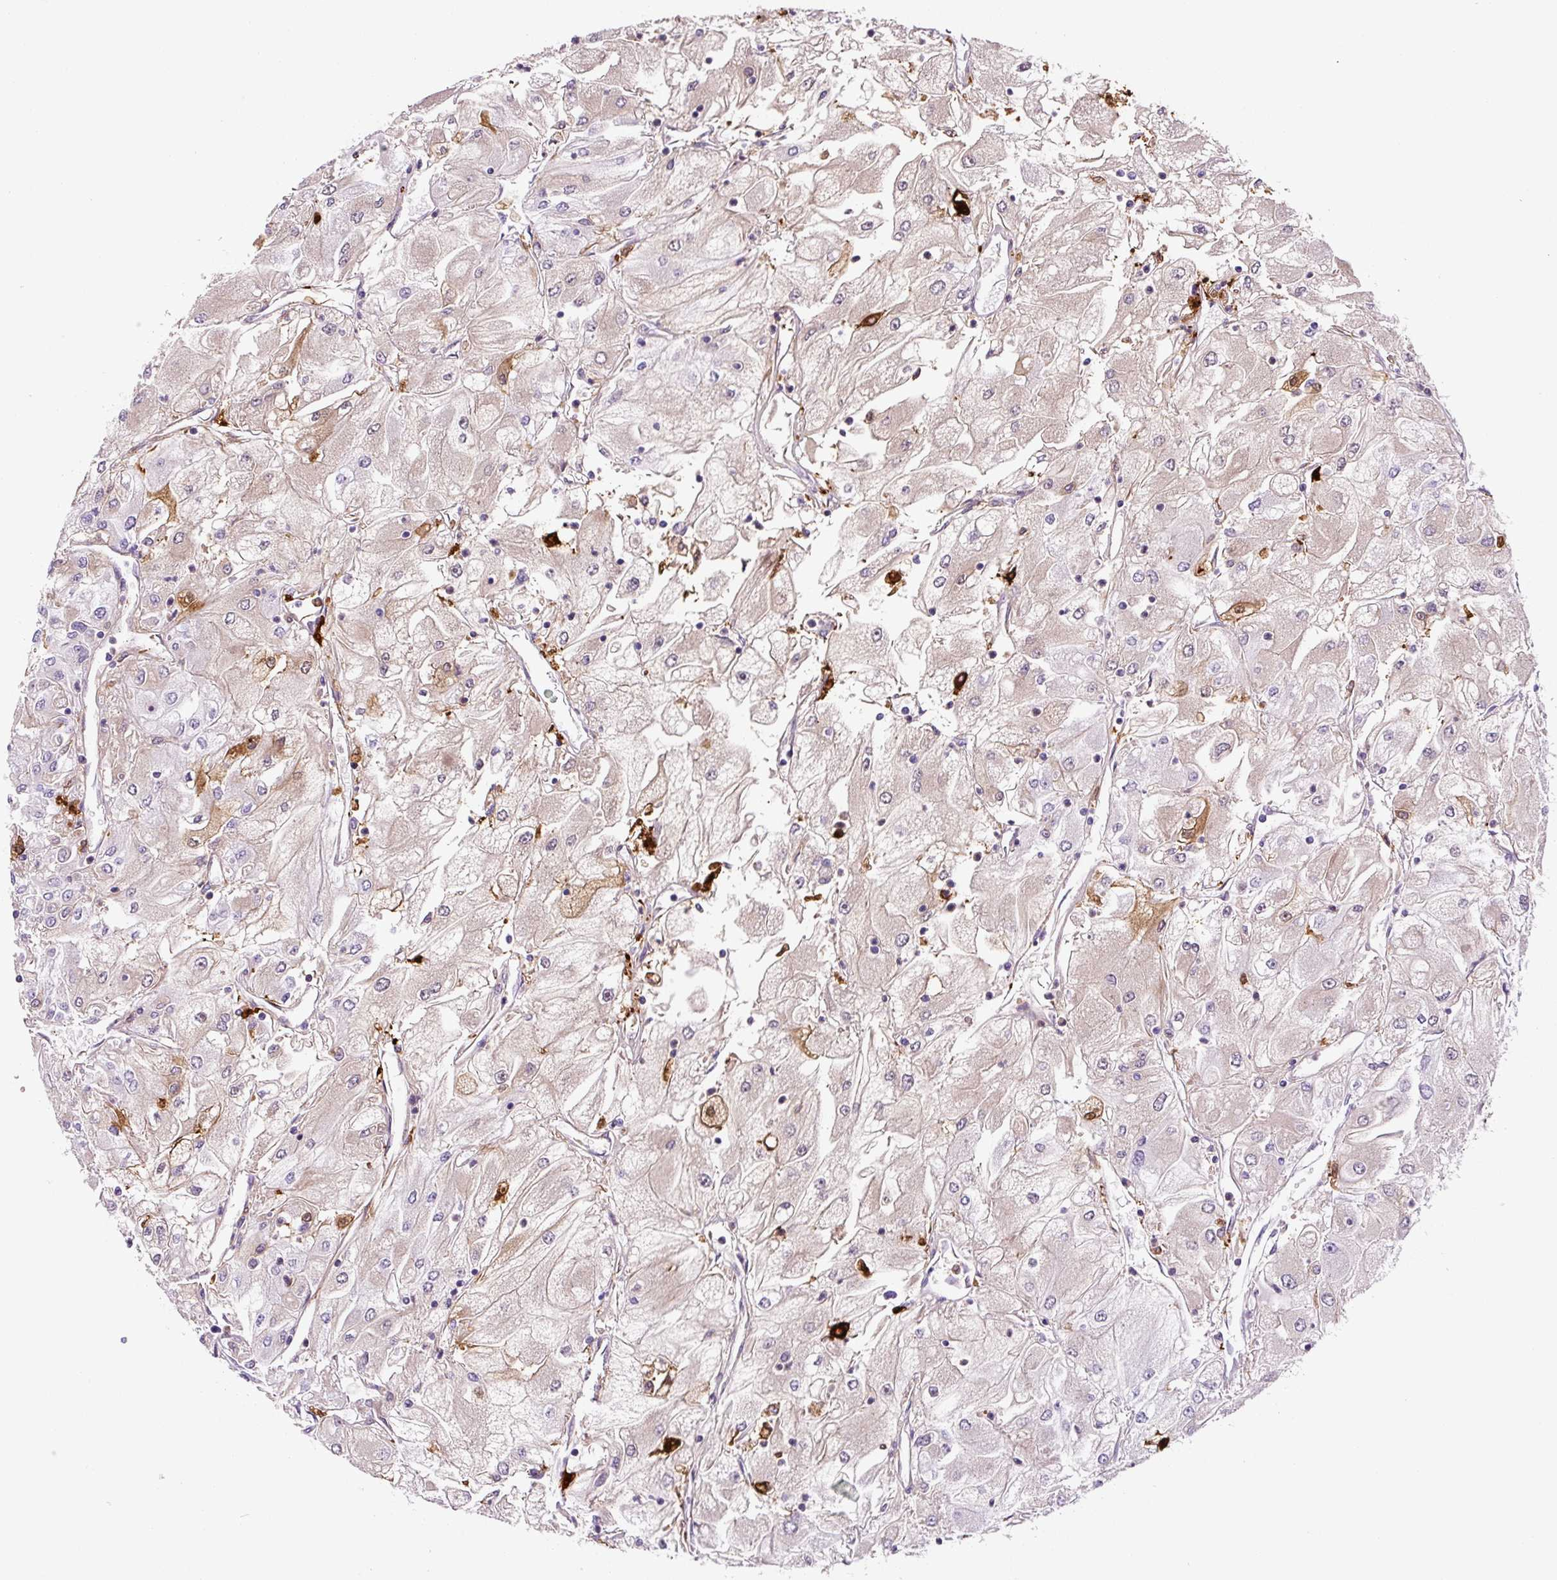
{"staining": {"intensity": "moderate", "quantity": "<25%", "location": "cytoplasmic/membranous"}, "tissue": "renal cancer", "cell_type": "Tumor cells", "image_type": "cancer", "snomed": [{"axis": "morphology", "description": "Adenocarcinoma, NOS"}, {"axis": "topography", "description": "Kidney"}], "caption": "IHC (DAB (3,3'-diaminobenzidine)) staining of human renal adenocarcinoma demonstrates moderate cytoplasmic/membranous protein positivity in approximately <25% of tumor cells.", "gene": "FUT10", "patient": {"sex": "male", "age": 80}}